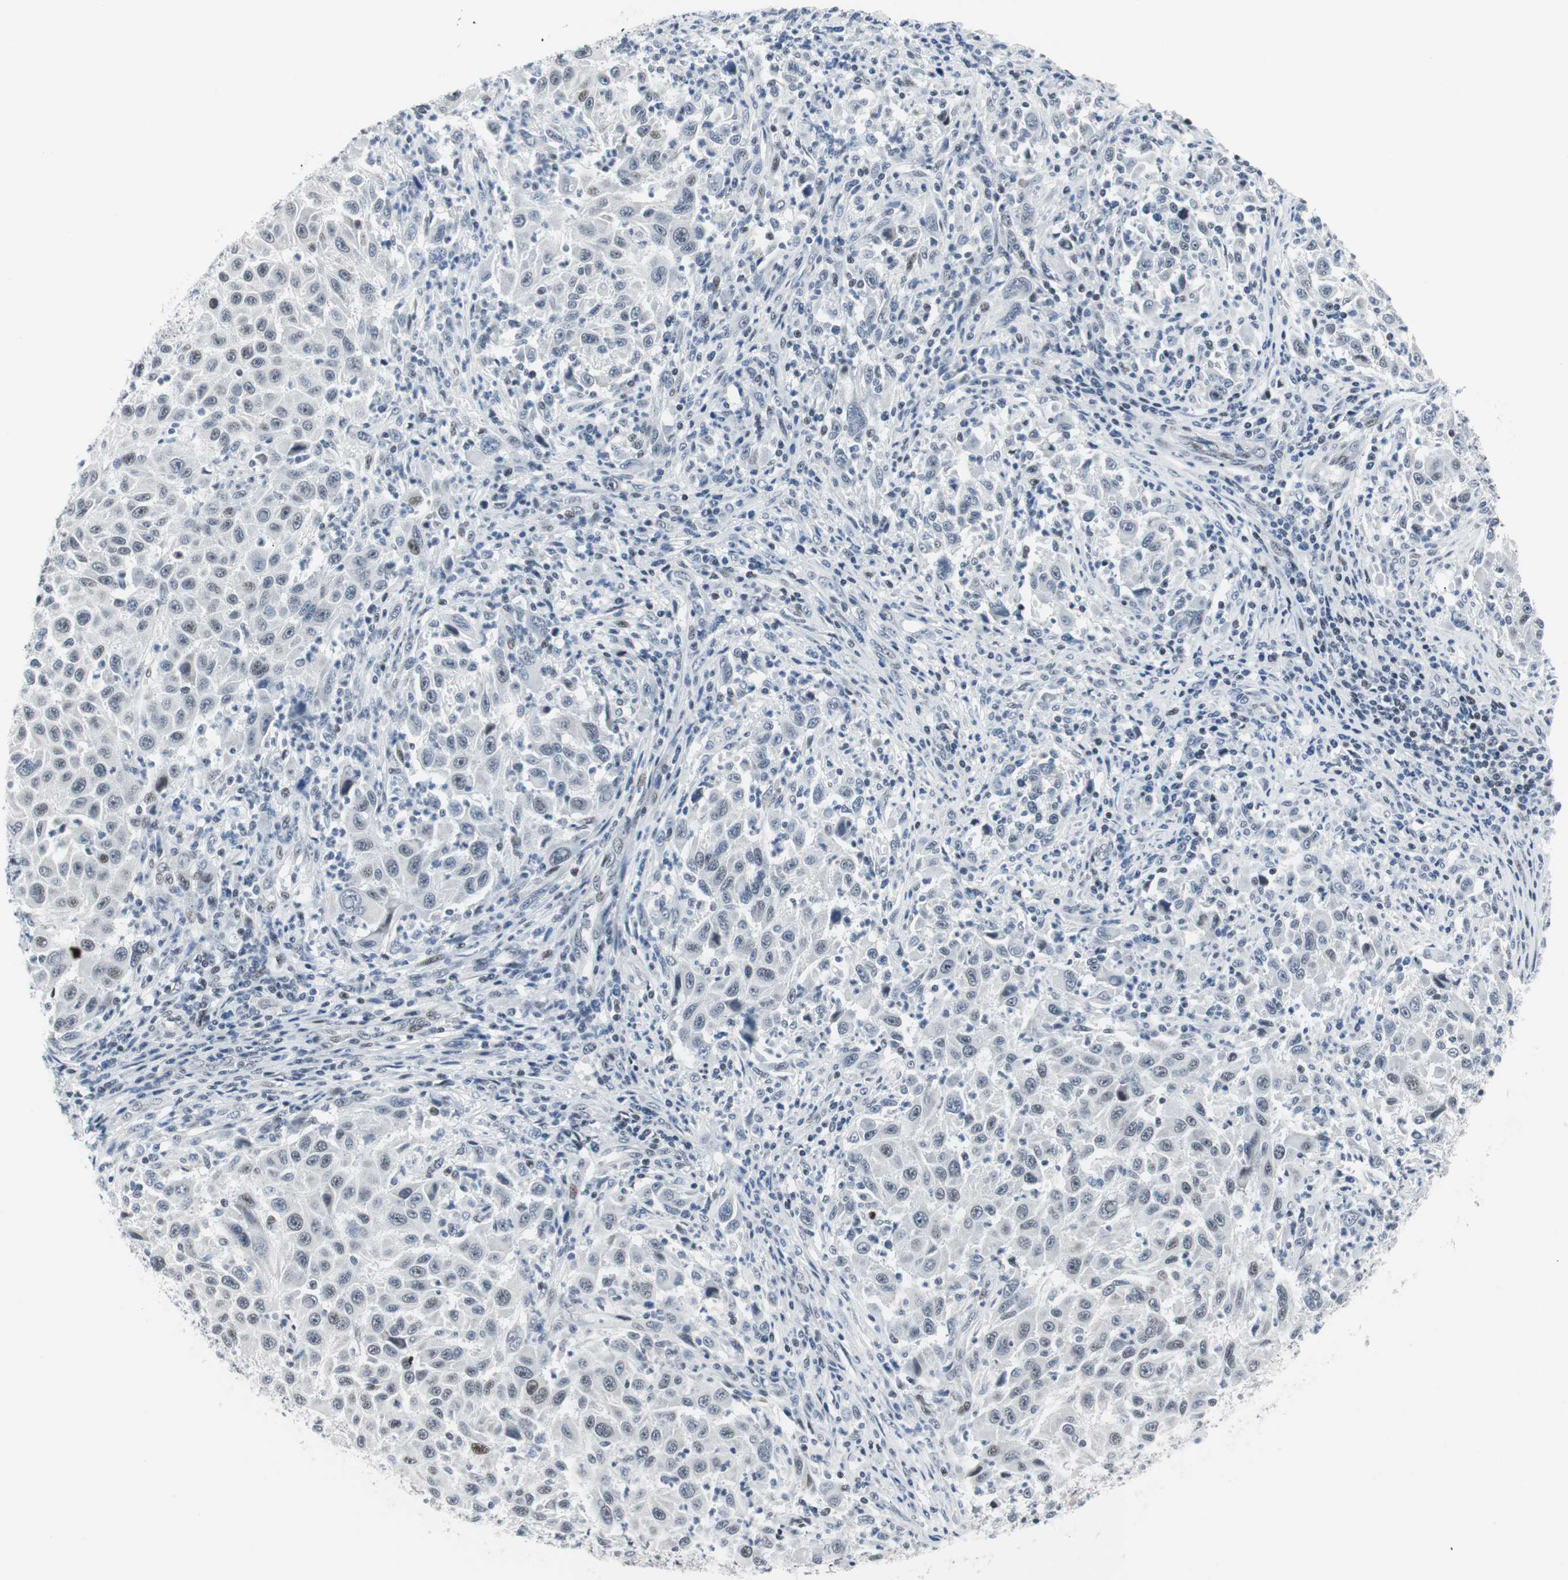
{"staining": {"intensity": "weak", "quantity": "<25%", "location": "nuclear"}, "tissue": "melanoma", "cell_type": "Tumor cells", "image_type": "cancer", "snomed": [{"axis": "morphology", "description": "Malignant melanoma, Metastatic site"}, {"axis": "topography", "description": "Lymph node"}], "caption": "Image shows no protein expression in tumor cells of malignant melanoma (metastatic site) tissue.", "gene": "MTA1", "patient": {"sex": "male", "age": 61}}